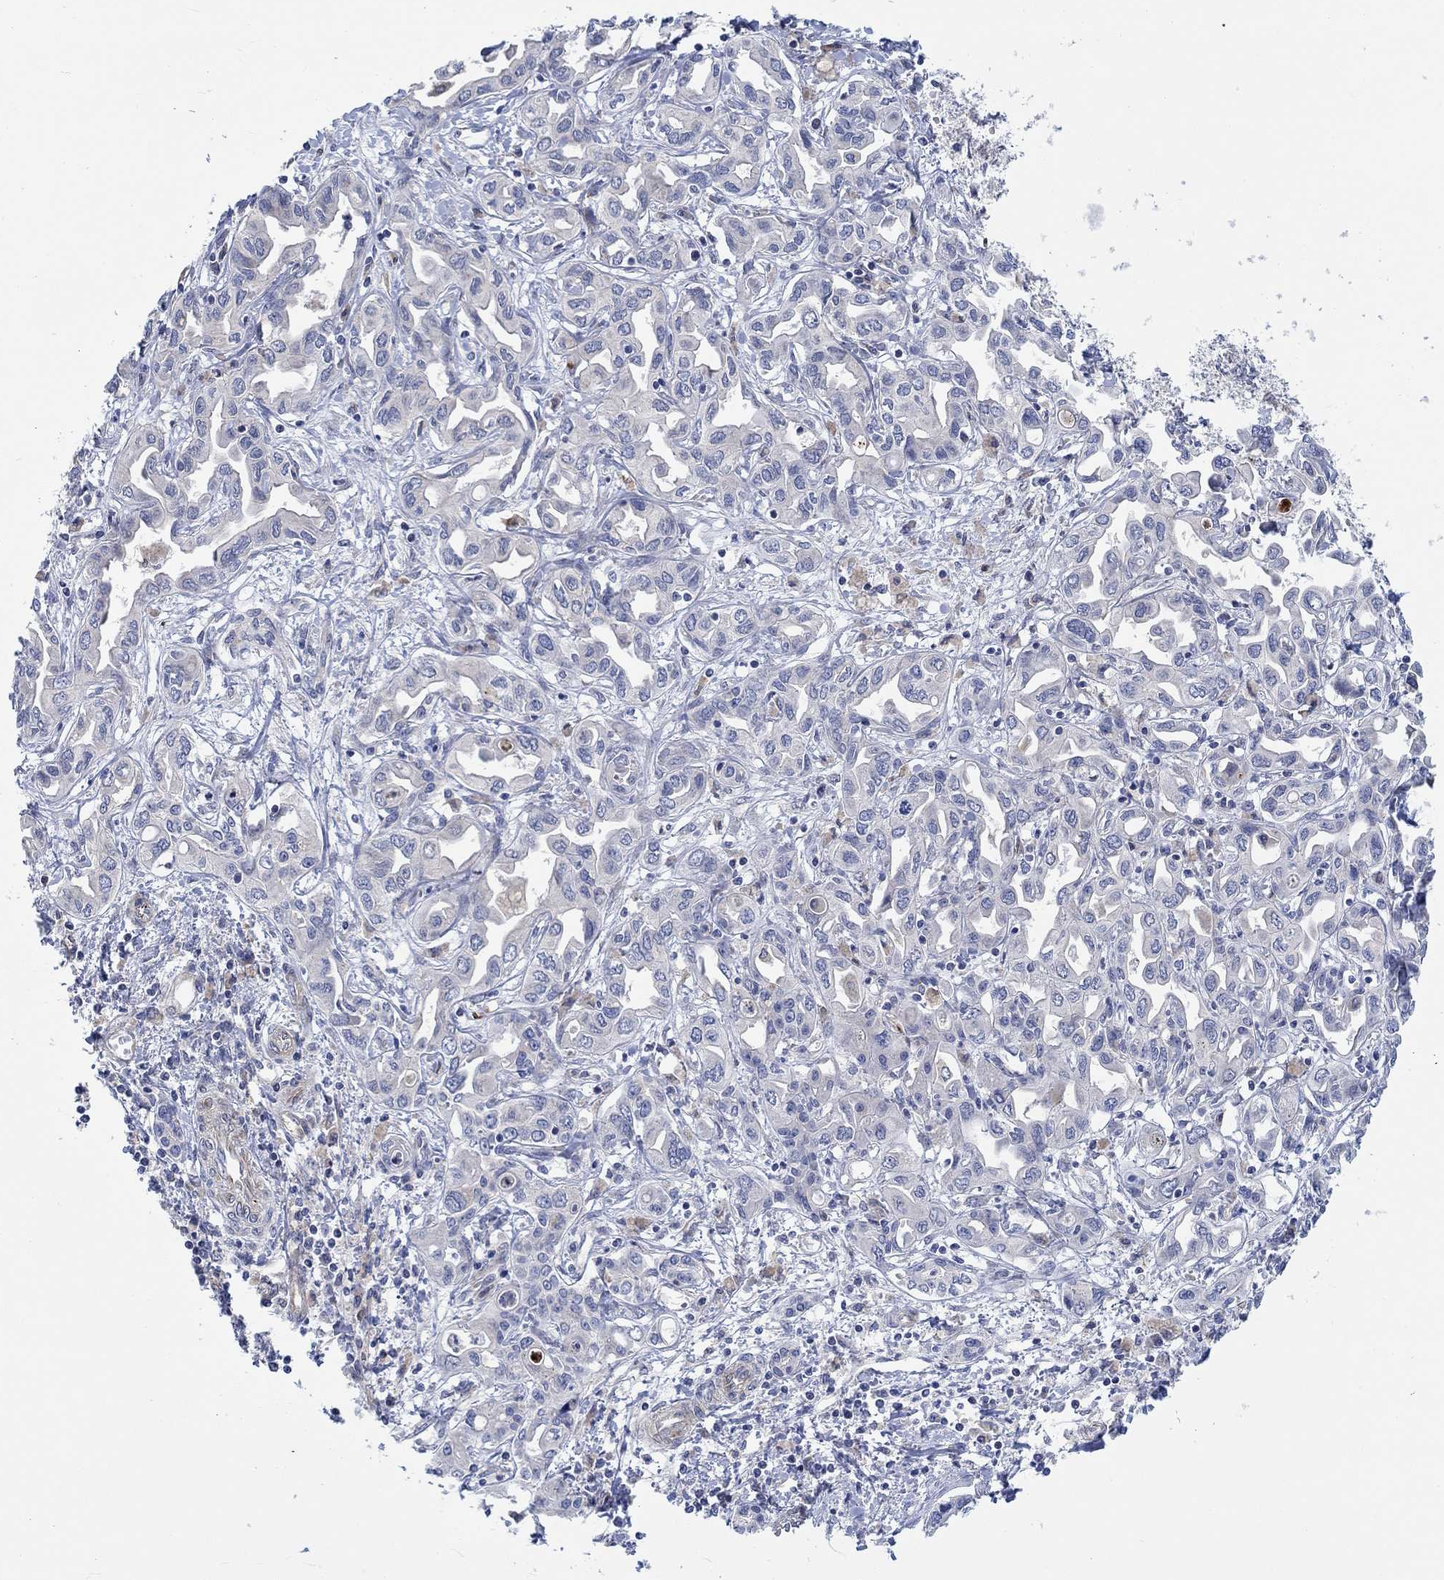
{"staining": {"intensity": "negative", "quantity": "none", "location": "none"}, "tissue": "liver cancer", "cell_type": "Tumor cells", "image_type": "cancer", "snomed": [{"axis": "morphology", "description": "Cholangiocarcinoma"}, {"axis": "topography", "description": "Liver"}], "caption": "DAB (3,3'-diaminobenzidine) immunohistochemical staining of human cholangiocarcinoma (liver) exhibits no significant staining in tumor cells.", "gene": "CAMK1D", "patient": {"sex": "female", "age": 64}}